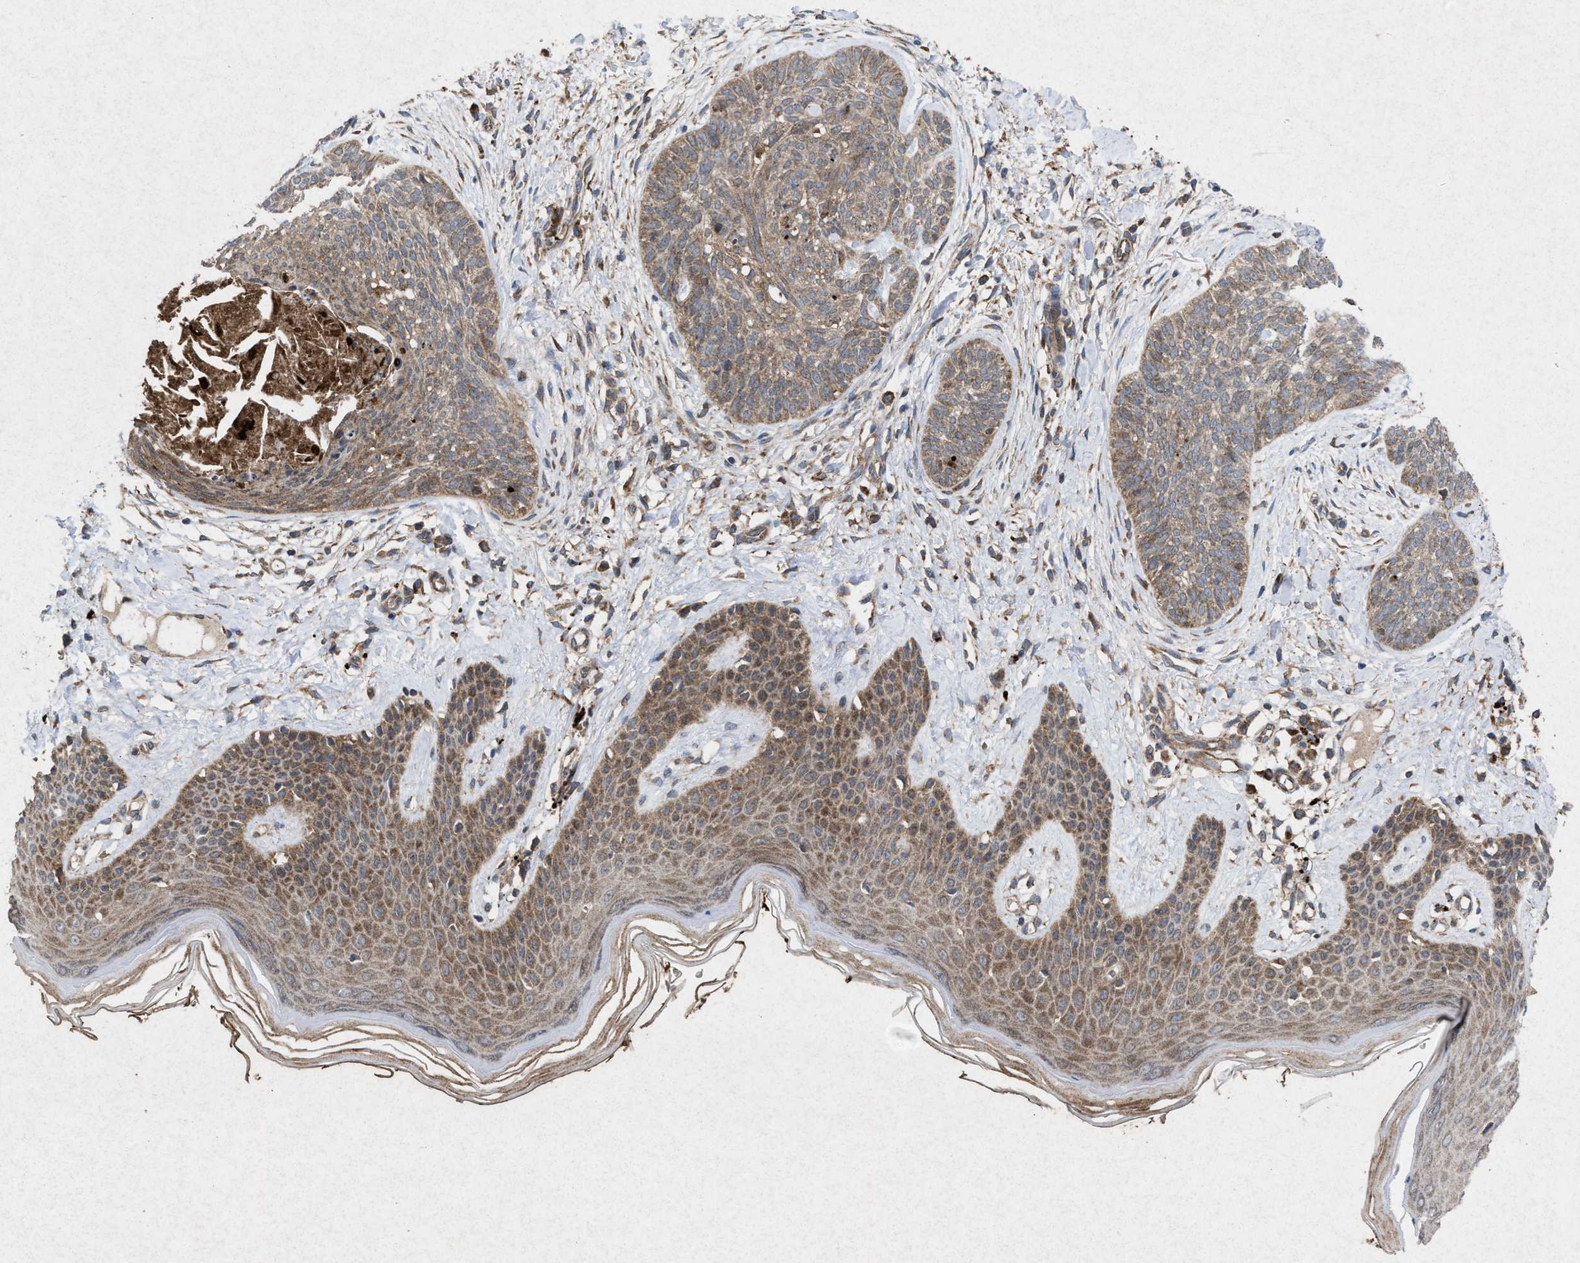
{"staining": {"intensity": "moderate", "quantity": ">75%", "location": "cytoplasmic/membranous"}, "tissue": "skin cancer", "cell_type": "Tumor cells", "image_type": "cancer", "snomed": [{"axis": "morphology", "description": "Basal cell carcinoma"}, {"axis": "topography", "description": "Skin"}], "caption": "This photomicrograph reveals IHC staining of skin cancer (basal cell carcinoma), with medium moderate cytoplasmic/membranous staining in about >75% of tumor cells.", "gene": "MSI2", "patient": {"sex": "female", "age": 59}}